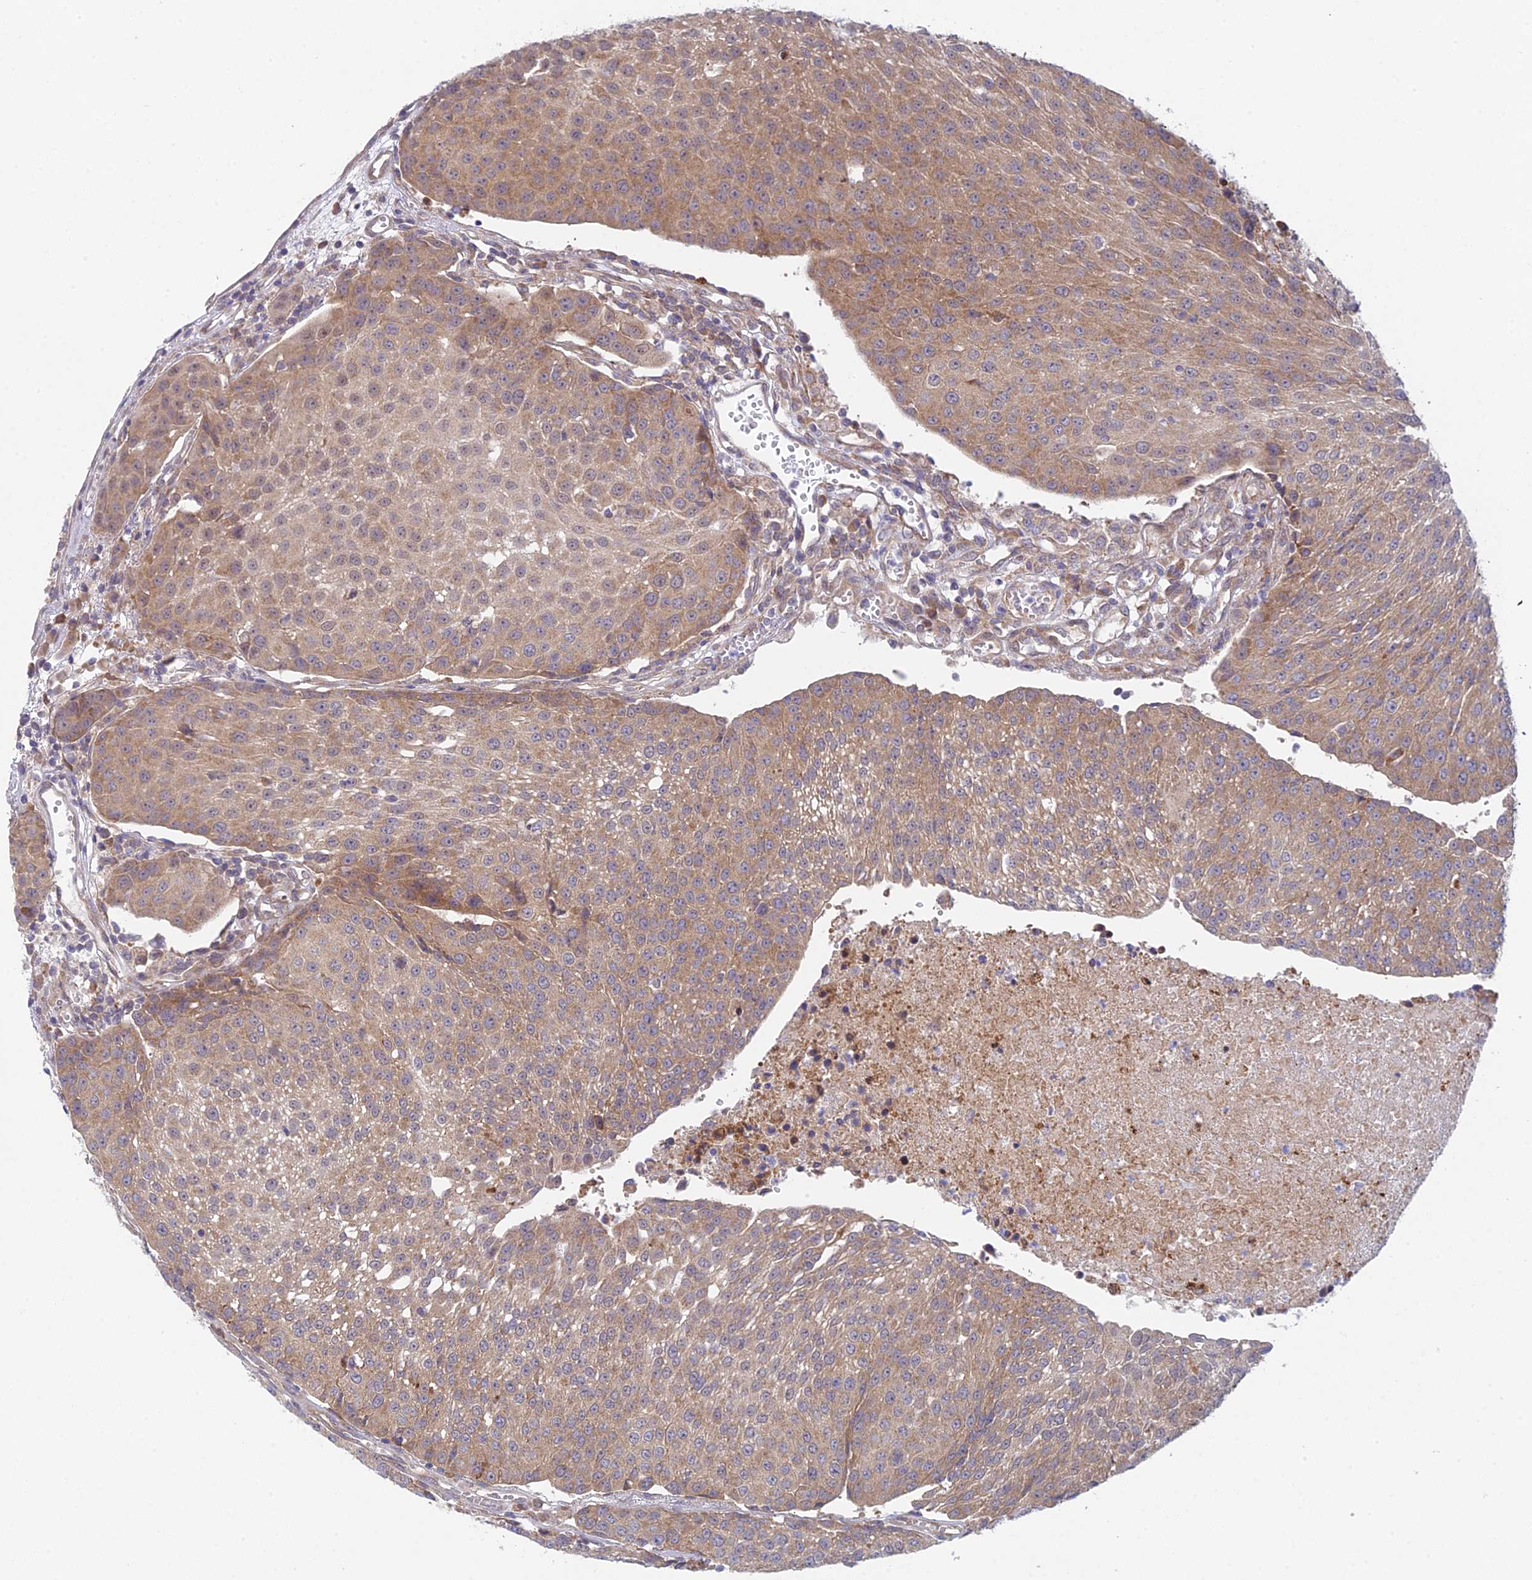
{"staining": {"intensity": "weak", "quantity": ">75%", "location": "cytoplasmic/membranous"}, "tissue": "urothelial cancer", "cell_type": "Tumor cells", "image_type": "cancer", "snomed": [{"axis": "morphology", "description": "Urothelial carcinoma, High grade"}, {"axis": "topography", "description": "Urinary bladder"}], "caption": "A brown stain shows weak cytoplasmic/membranous positivity of a protein in human urothelial carcinoma (high-grade) tumor cells.", "gene": "INCA1", "patient": {"sex": "female", "age": 85}}